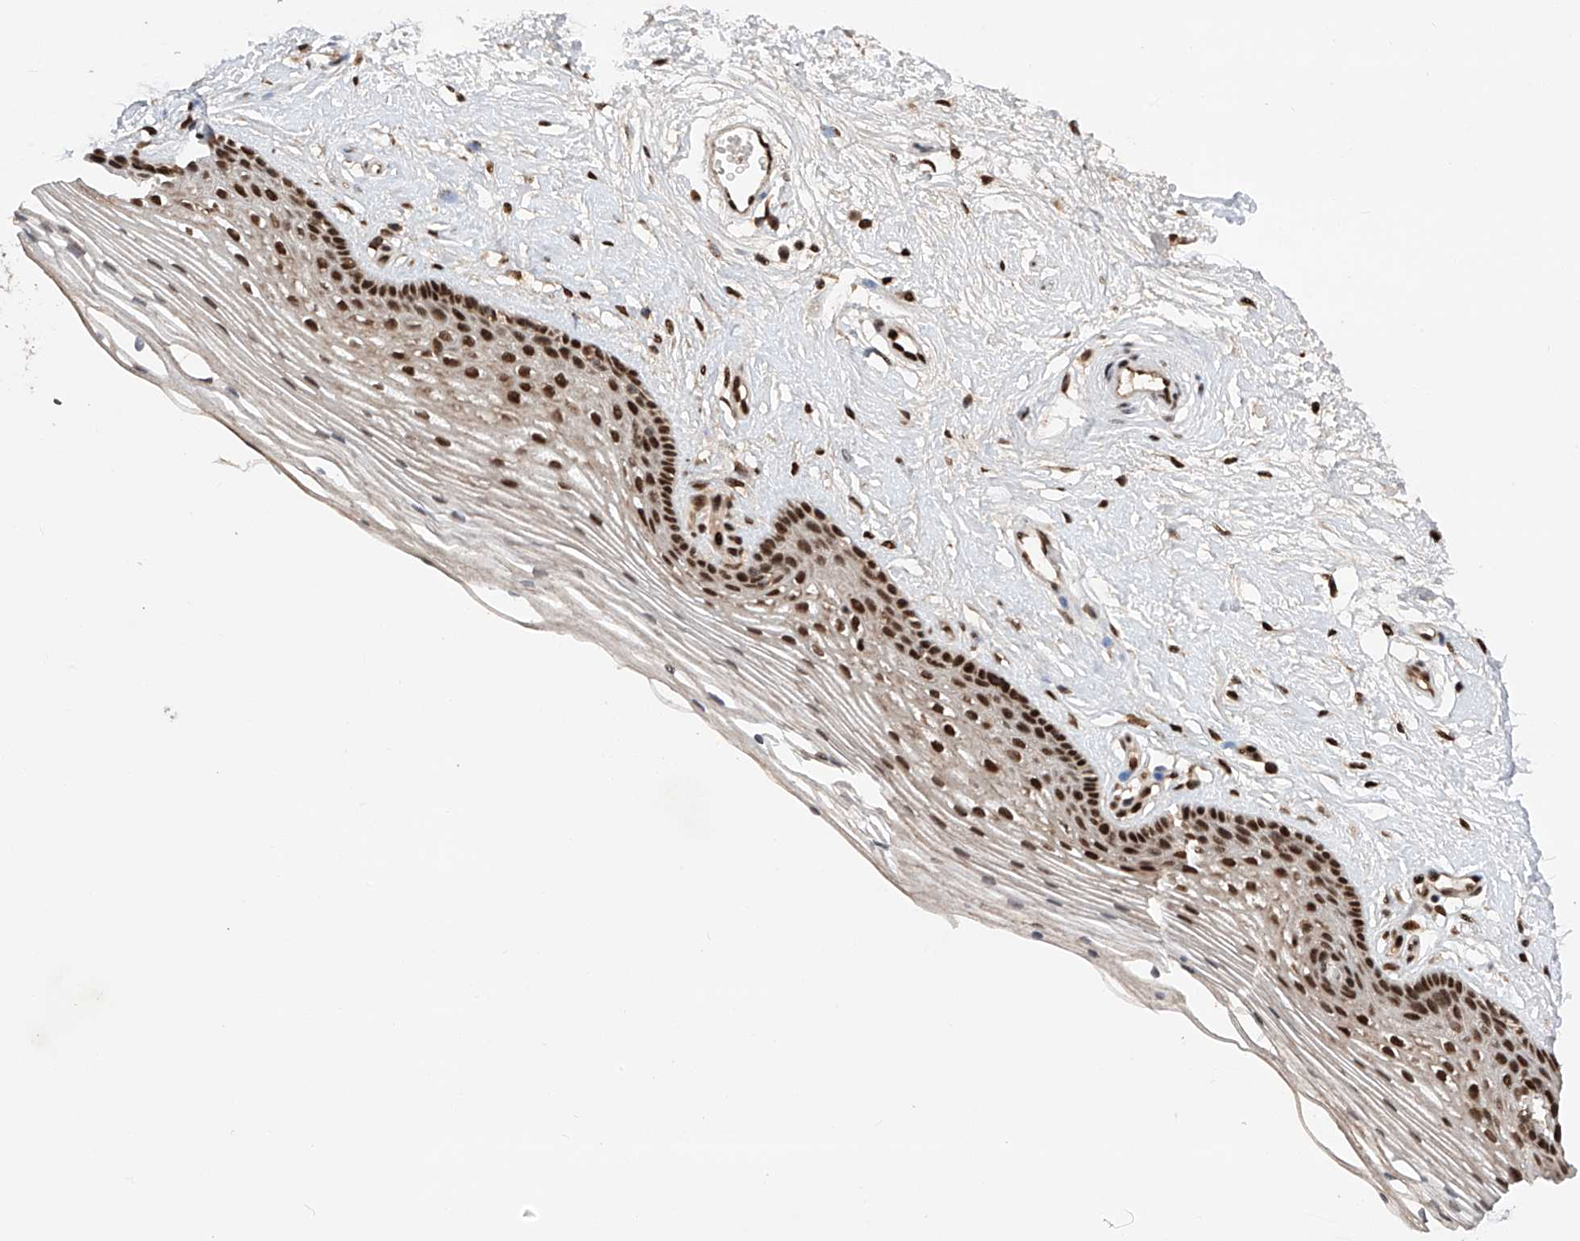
{"staining": {"intensity": "strong", "quantity": ">75%", "location": "nuclear"}, "tissue": "vagina", "cell_type": "Squamous epithelial cells", "image_type": "normal", "snomed": [{"axis": "morphology", "description": "Normal tissue, NOS"}, {"axis": "topography", "description": "Vagina"}], "caption": "A photomicrograph of vagina stained for a protein demonstrates strong nuclear brown staining in squamous epithelial cells. The staining was performed using DAB to visualize the protein expression in brown, while the nuclei were stained in blue with hematoxylin (Magnification: 20x).", "gene": "ZNF280D", "patient": {"sex": "female", "age": 46}}